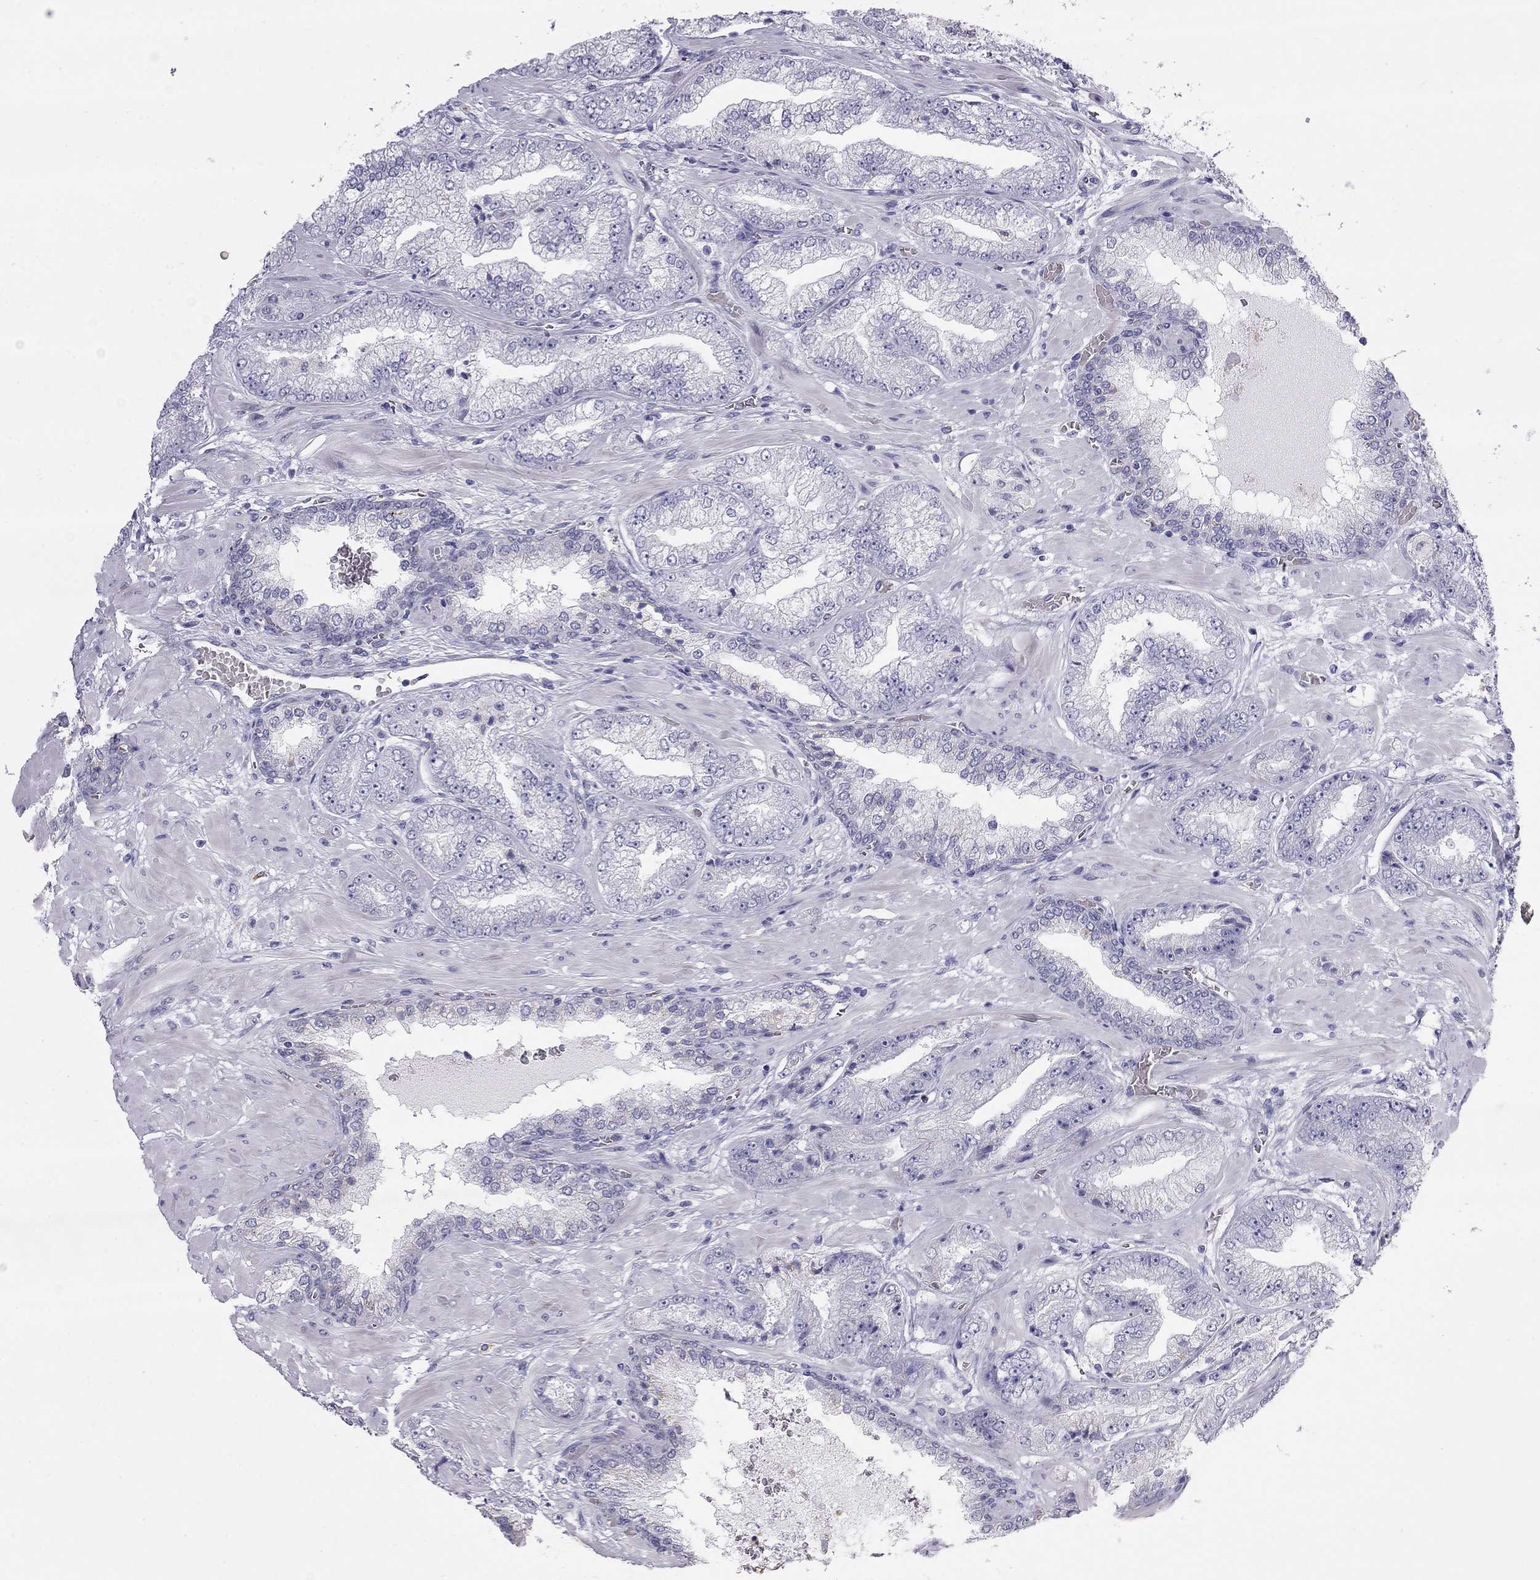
{"staining": {"intensity": "negative", "quantity": "none", "location": "none"}, "tissue": "prostate cancer", "cell_type": "Tumor cells", "image_type": "cancer", "snomed": [{"axis": "morphology", "description": "Adenocarcinoma, Low grade"}, {"axis": "topography", "description": "Prostate"}], "caption": "Human prostate cancer stained for a protein using immunohistochemistry (IHC) exhibits no staining in tumor cells.", "gene": "TDRD6", "patient": {"sex": "male", "age": 57}}